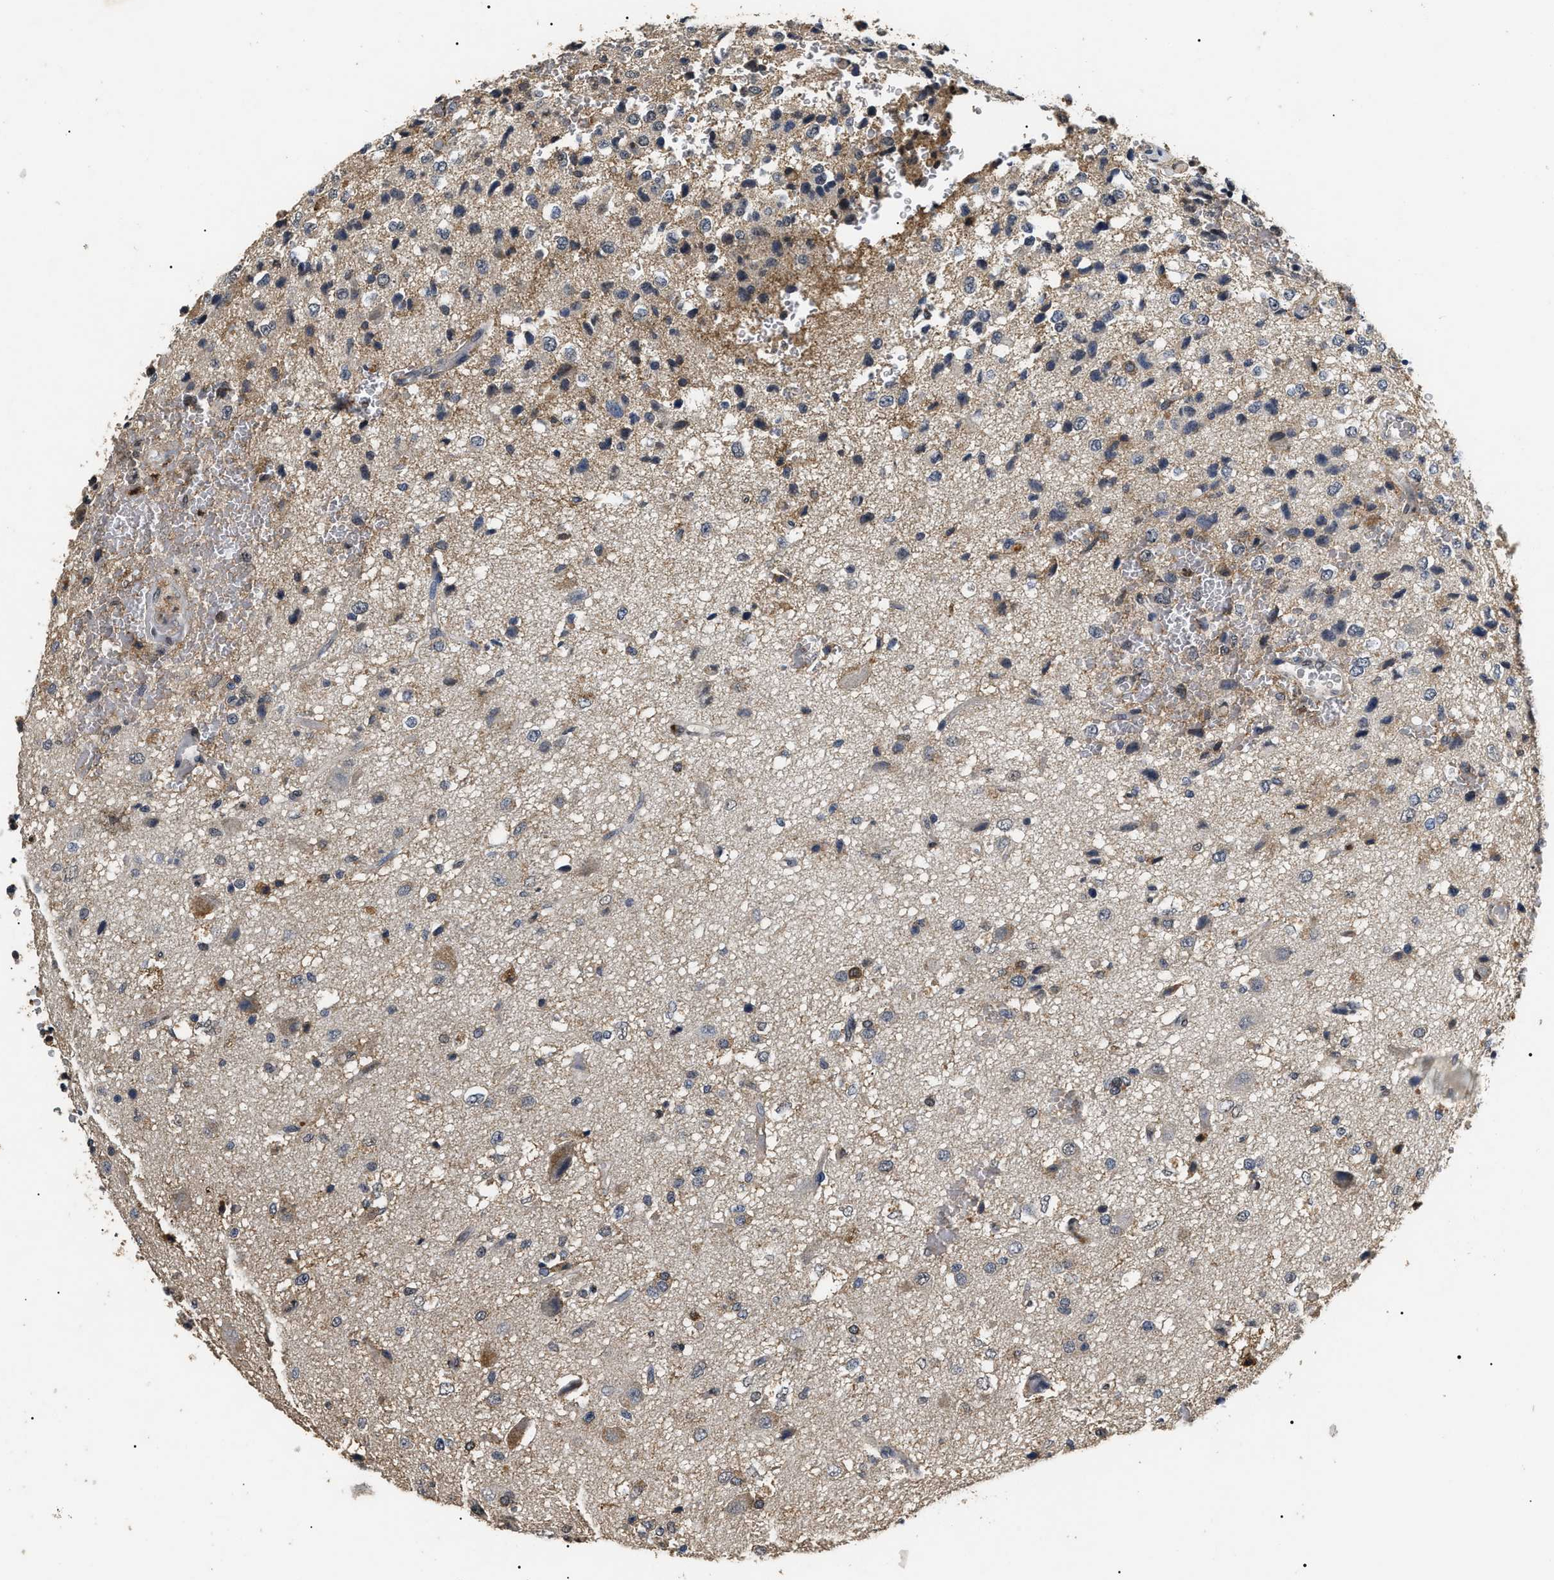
{"staining": {"intensity": "weak", "quantity": "<25%", "location": "cytoplasmic/membranous"}, "tissue": "glioma", "cell_type": "Tumor cells", "image_type": "cancer", "snomed": [{"axis": "morphology", "description": "Glioma, malignant, High grade"}, {"axis": "topography", "description": "pancreas cauda"}], "caption": "This is an immunohistochemistry (IHC) photomicrograph of glioma. There is no staining in tumor cells.", "gene": "ANP32E", "patient": {"sex": "male", "age": 60}}